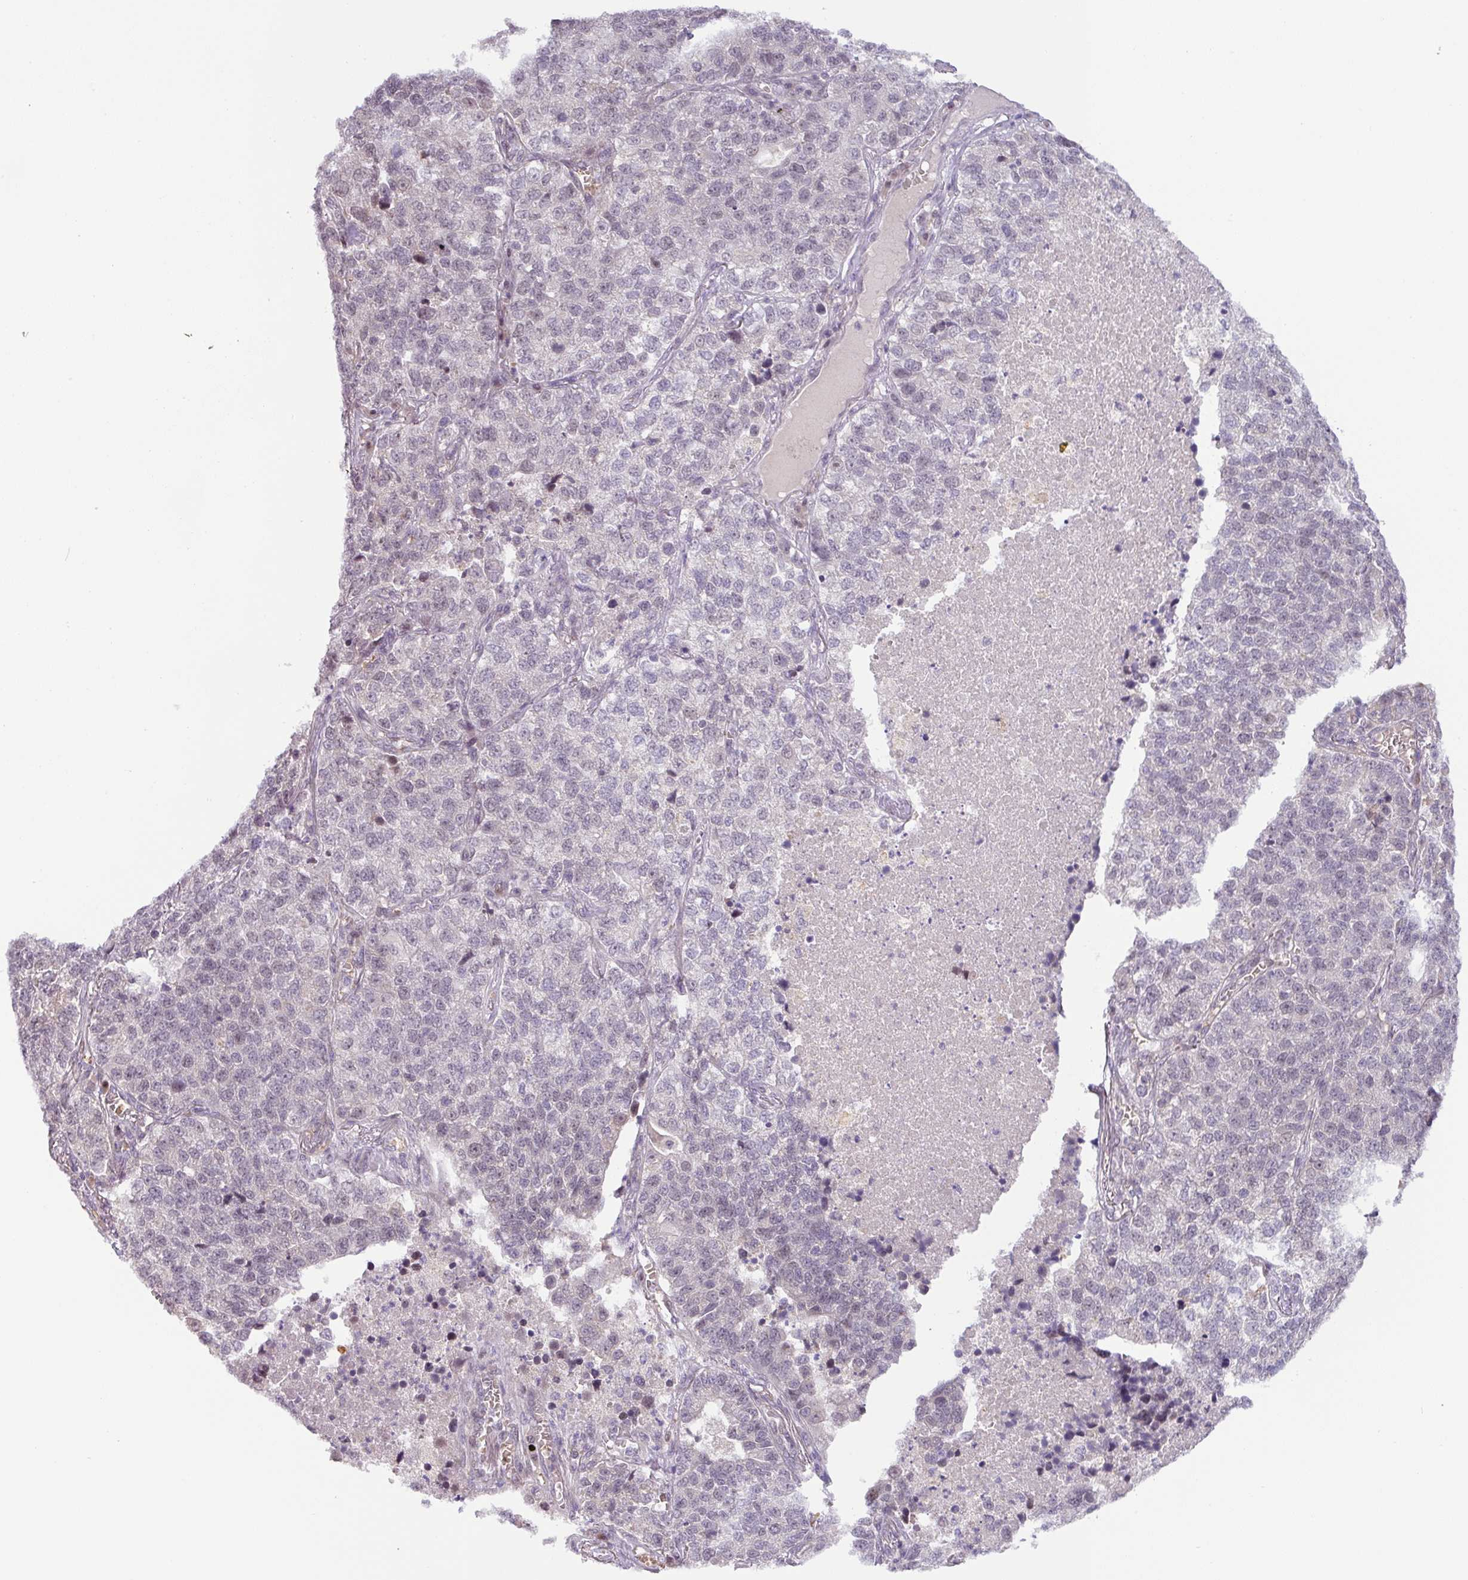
{"staining": {"intensity": "moderate", "quantity": "<25%", "location": "nuclear"}, "tissue": "lung cancer", "cell_type": "Tumor cells", "image_type": "cancer", "snomed": [{"axis": "morphology", "description": "Adenocarcinoma, NOS"}, {"axis": "topography", "description": "Lung"}], "caption": "Immunohistochemistry micrograph of neoplastic tissue: lung adenocarcinoma stained using immunohistochemistry (IHC) reveals low levels of moderate protein expression localized specifically in the nuclear of tumor cells, appearing as a nuclear brown color.", "gene": "PARP2", "patient": {"sex": "male", "age": 49}}